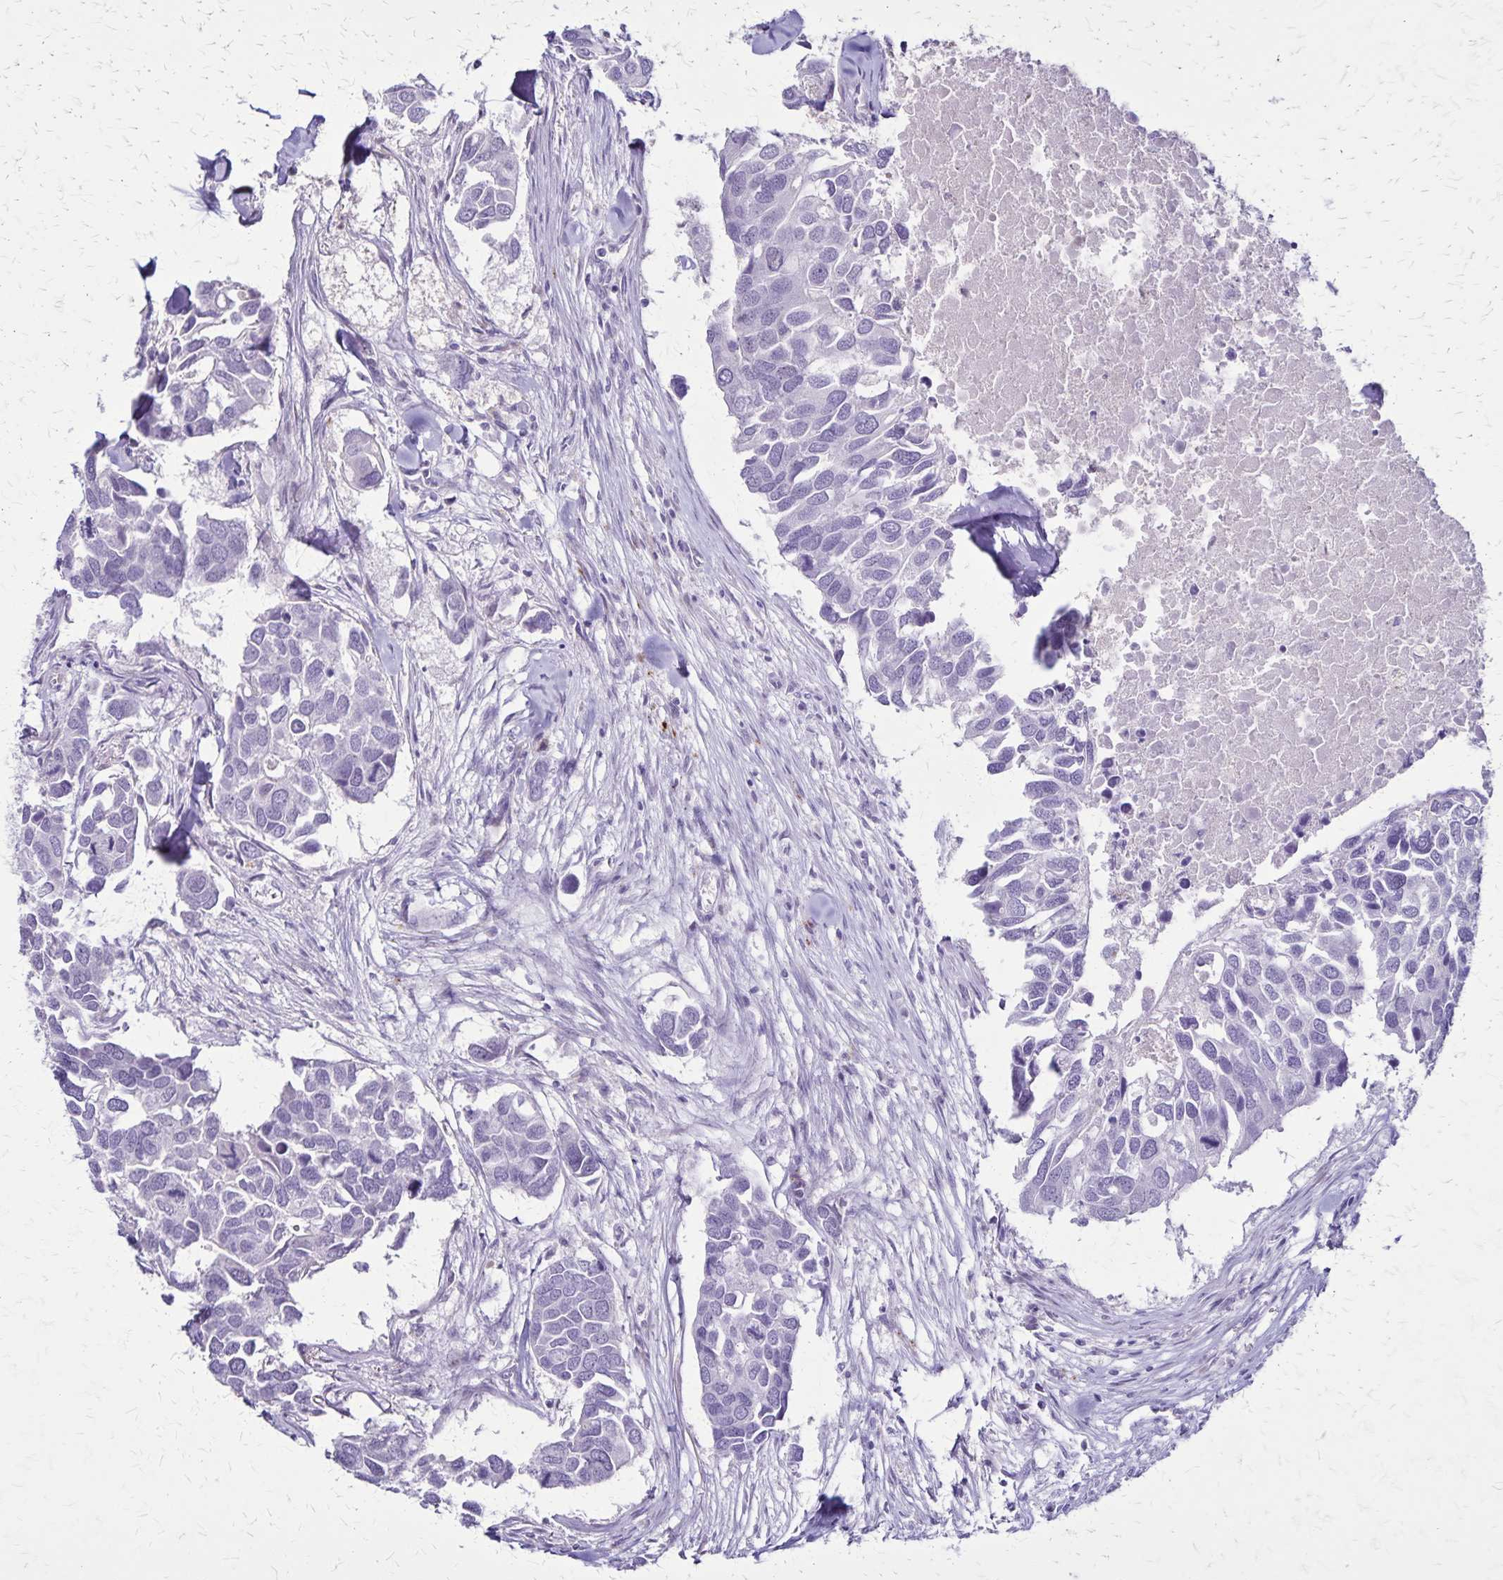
{"staining": {"intensity": "negative", "quantity": "none", "location": "none"}, "tissue": "breast cancer", "cell_type": "Tumor cells", "image_type": "cancer", "snomed": [{"axis": "morphology", "description": "Duct carcinoma"}, {"axis": "topography", "description": "Breast"}], "caption": "Infiltrating ductal carcinoma (breast) was stained to show a protein in brown. There is no significant staining in tumor cells.", "gene": "OR51B5", "patient": {"sex": "female", "age": 83}}